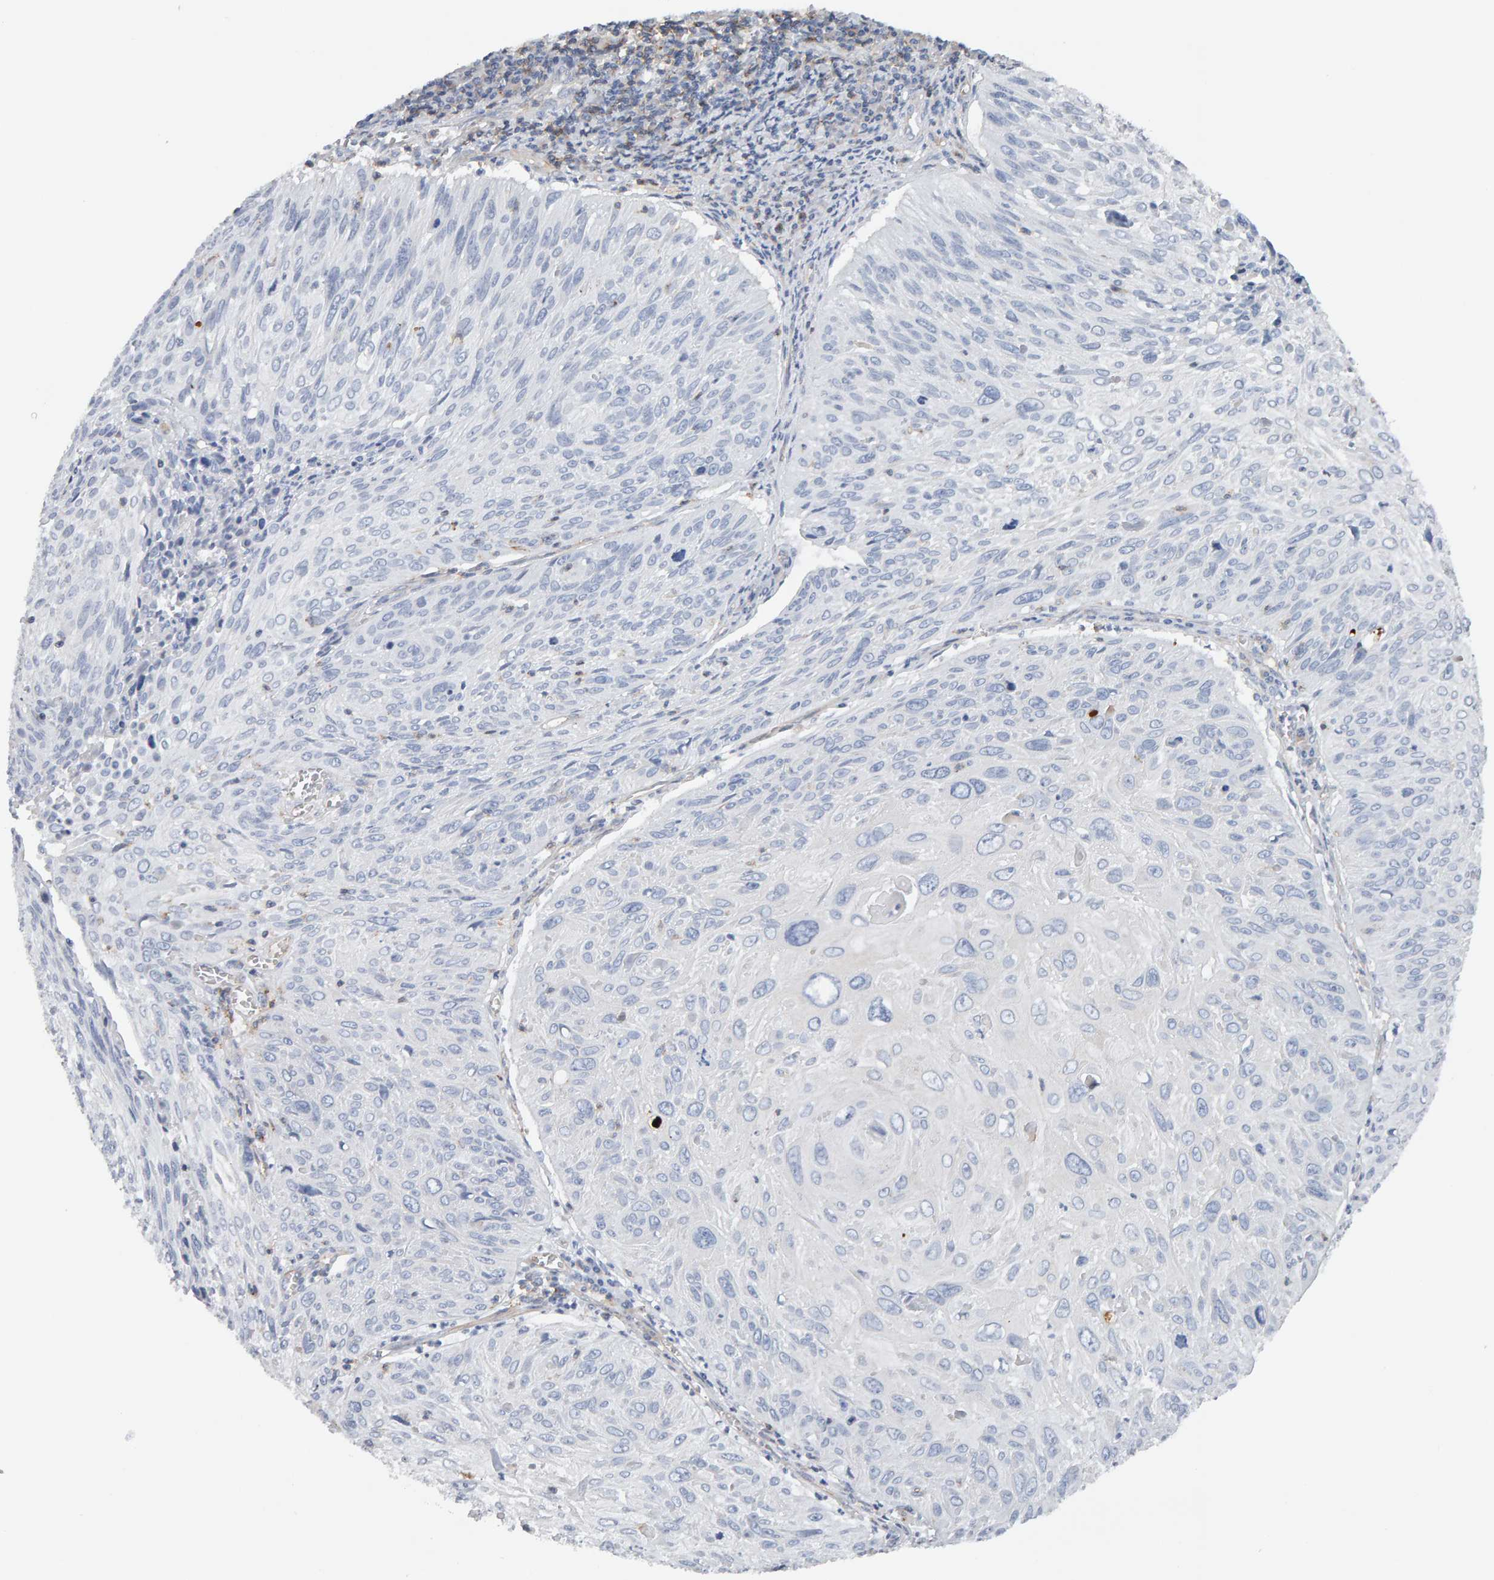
{"staining": {"intensity": "negative", "quantity": "none", "location": "none"}, "tissue": "cervical cancer", "cell_type": "Tumor cells", "image_type": "cancer", "snomed": [{"axis": "morphology", "description": "Squamous cell carcinoma, NOS"}, {"axis": "topography", "description": "Cervix"}], "caption": "Immunohistochemistry (IHC) histopathology image of cervical cancer (squamous cell carcinoma) stained for a protein (brown), which shows no positivity in tumor cells.", "gene": "FYN", "patient": {"sex": "female", "age": 51}}